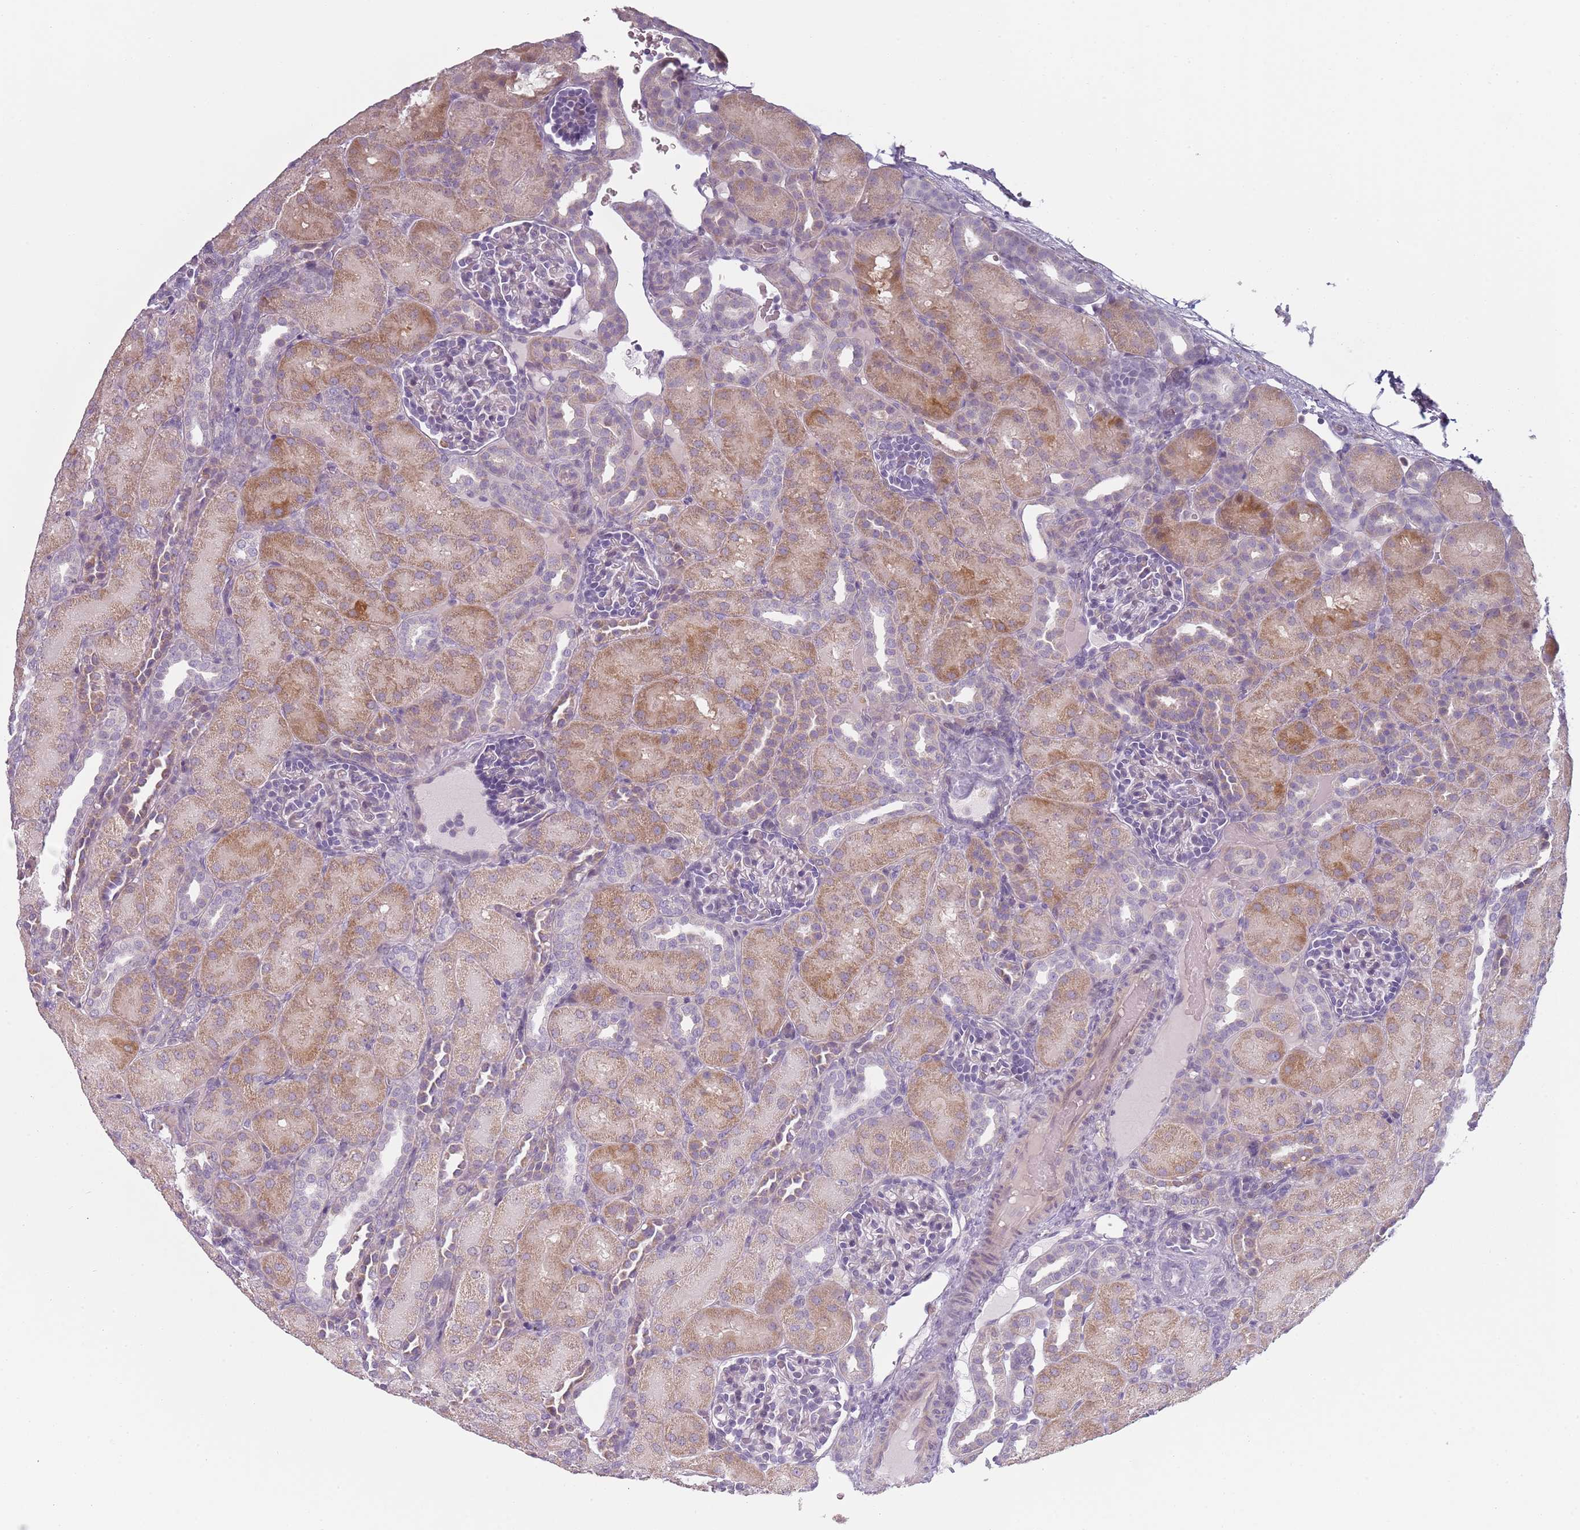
{"staining": {"intensity": "negative", "quantity": "none", "location": "none"}, "tissue": "kidney", "cell_type": "Cells in glomeruli", "image_type": "normal", "snomed": [{"axis": "morphology", "description": "Normal tissue, NOS"}, {"axis": "topography", "description": "Kidney"}], "caption": "Kidney stained for a protein using immunohistochemistry exhibits no positivity cells in glomeruli.", "gene": "CC2D2B", "patient": {"sex": "male", "age": 1}}